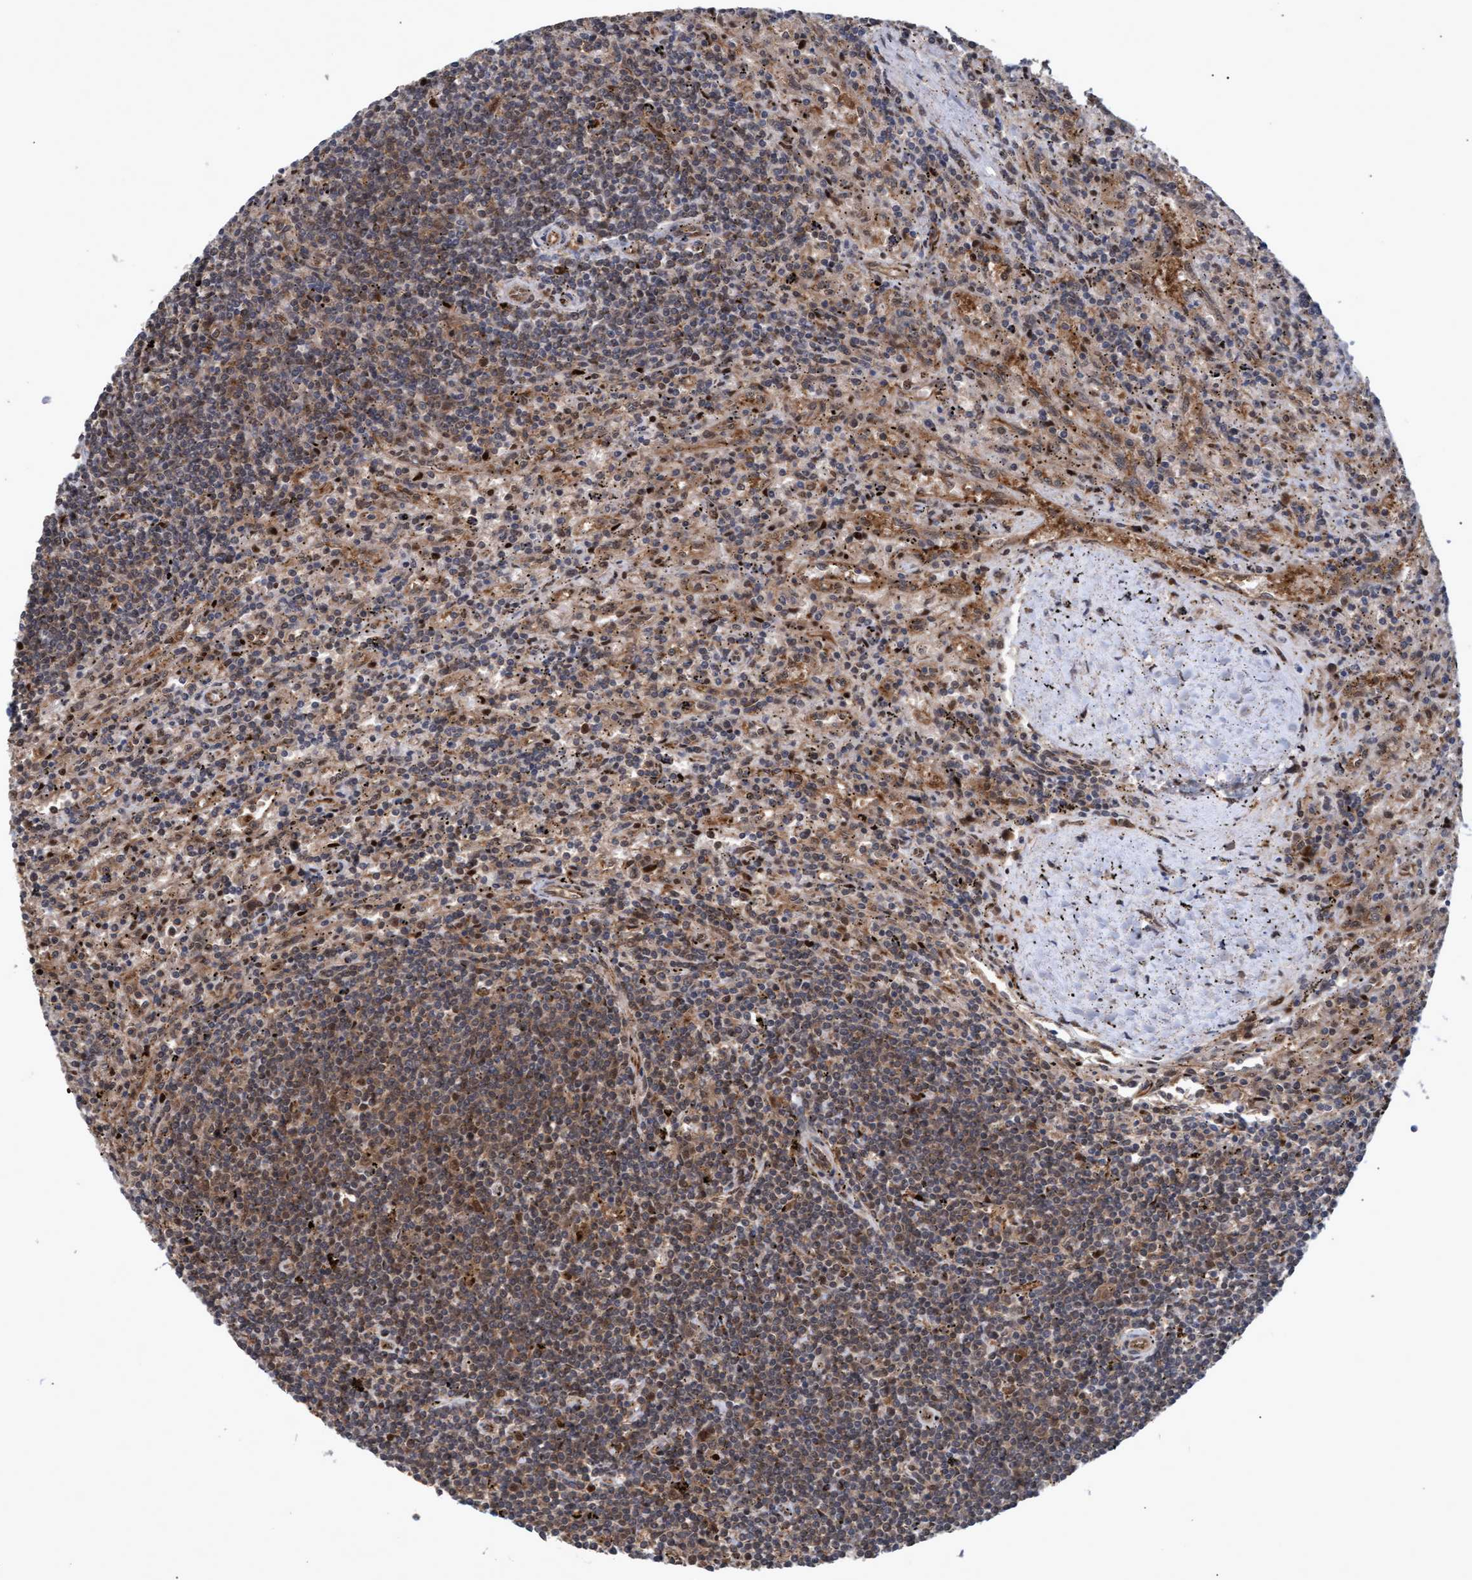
{"staining": {"intensity": "moderate", "quantity": "25%-75%", "location": "cytoplasmic/membranous,nuclear"}, "tissue": "lymphoma", "cell_type": "Tumor cells", "image_type": "cancer", "snomed": [{"axis": "morphology", "description": "Malignant lymphoma, non-Hodgkin's type, Low grade"}, {"axis": "topography", "description": "Spleen"}], "caption": "Protein expression analysis of human malignant lymphoma, non-Hodgkin's type (low-grade) reveals moderate cytoplasmic/membranous and nuclear expression in approximately 25%-75% of tumor cells.", "gene": "PSMB6", "patient": {"sex": "male", "age": 76}}